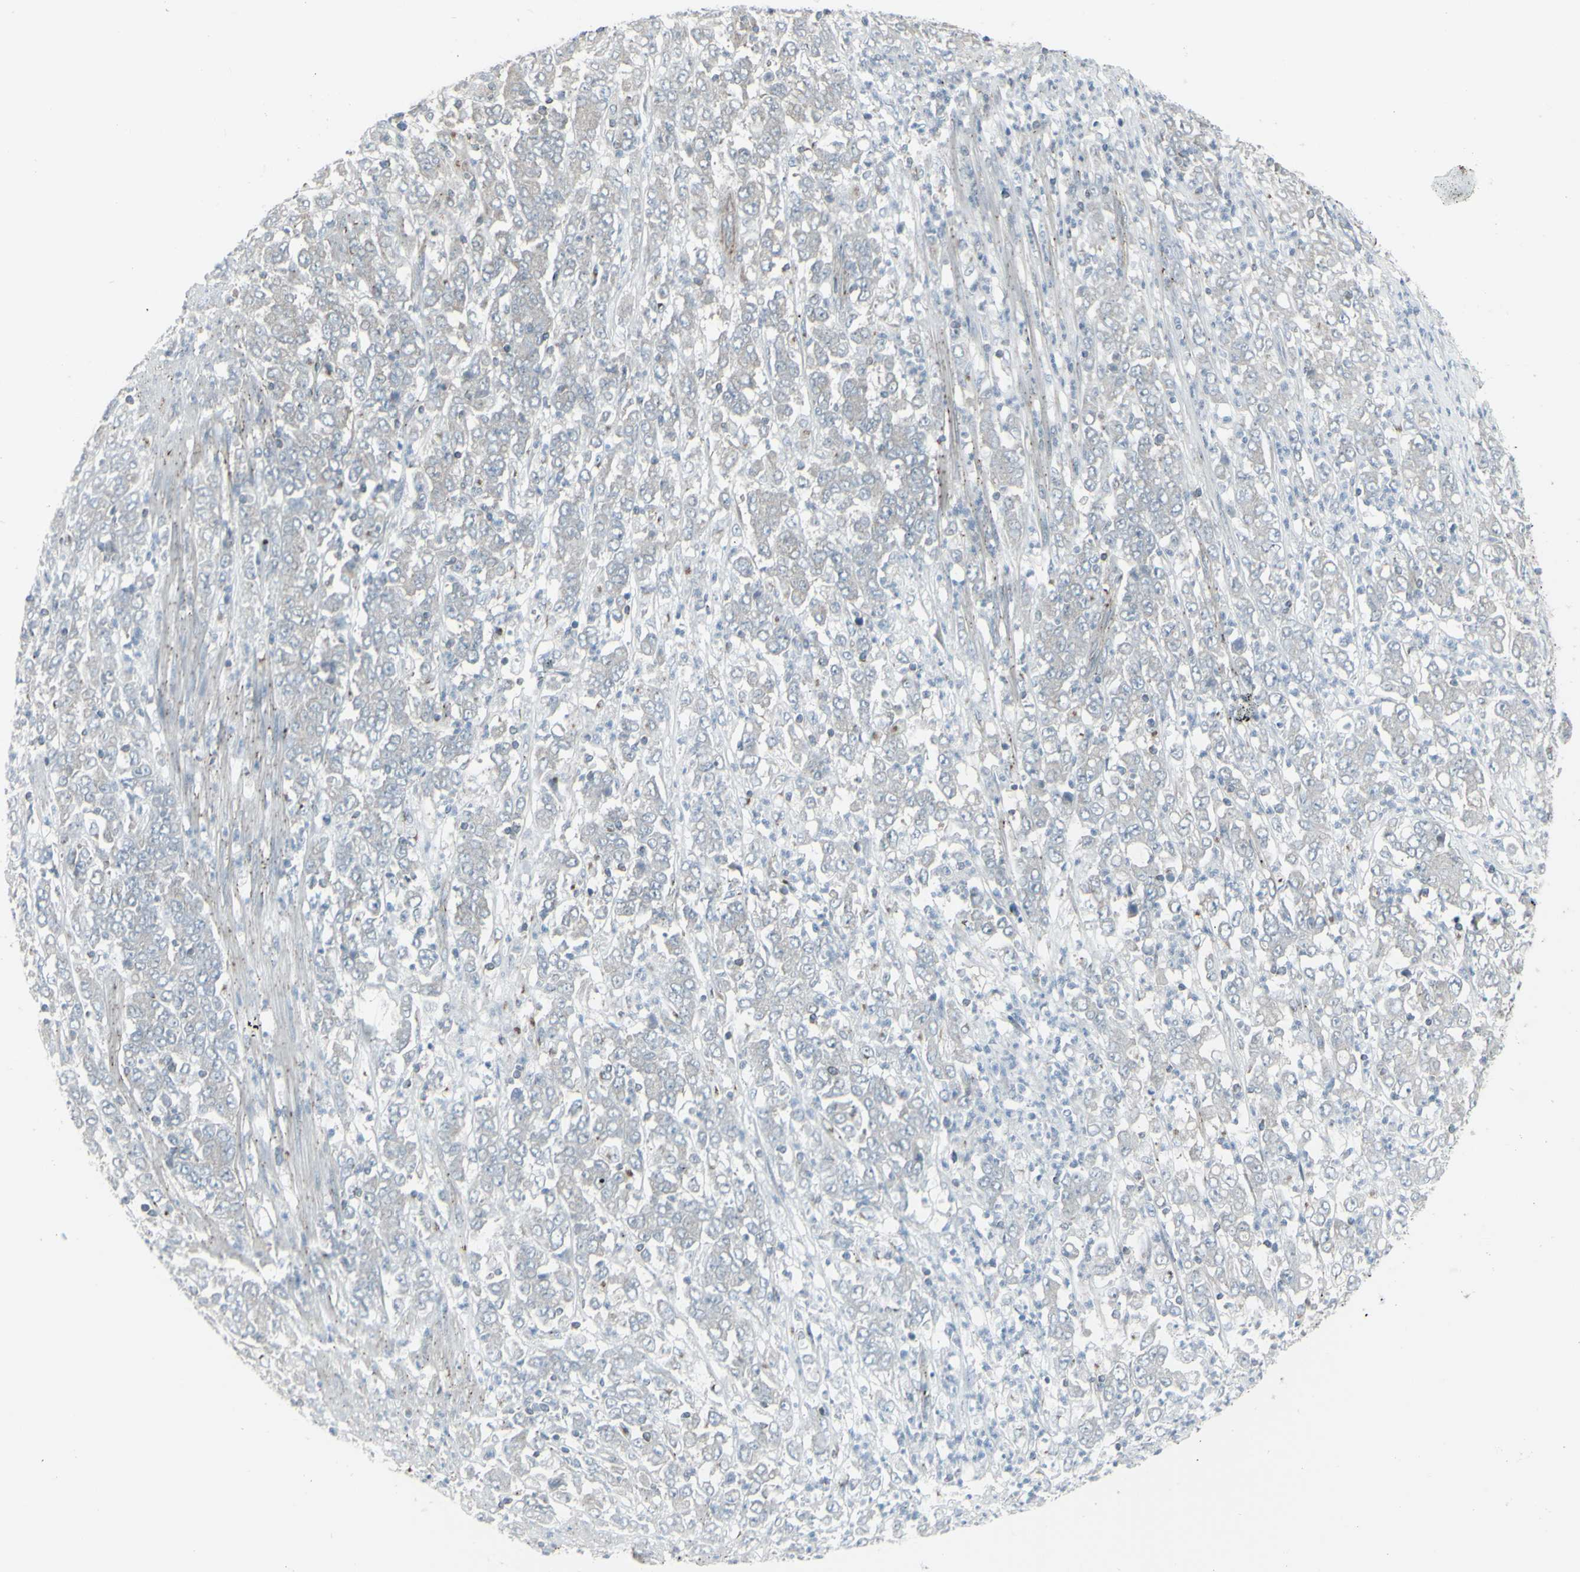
{"staining": {"intensity": "negative", "quantity": "none", "location": "none"}, "tissue": "stomach cancer", "cell_type": "Tumor cells", "image_type": "cancer", "snomed": [{"axis": "morphology", "description": "Adenocarcinoma, NOS"}, {"axis": "topography", "description": "Stomach, lower"}], "caption": "Immunohistochemical staining of stomach cancer (adenocarcinoma) displays no significant staining in tumor cells.", "gene": "GALNT6", "patient": {"sex": "female", "age": 71}}